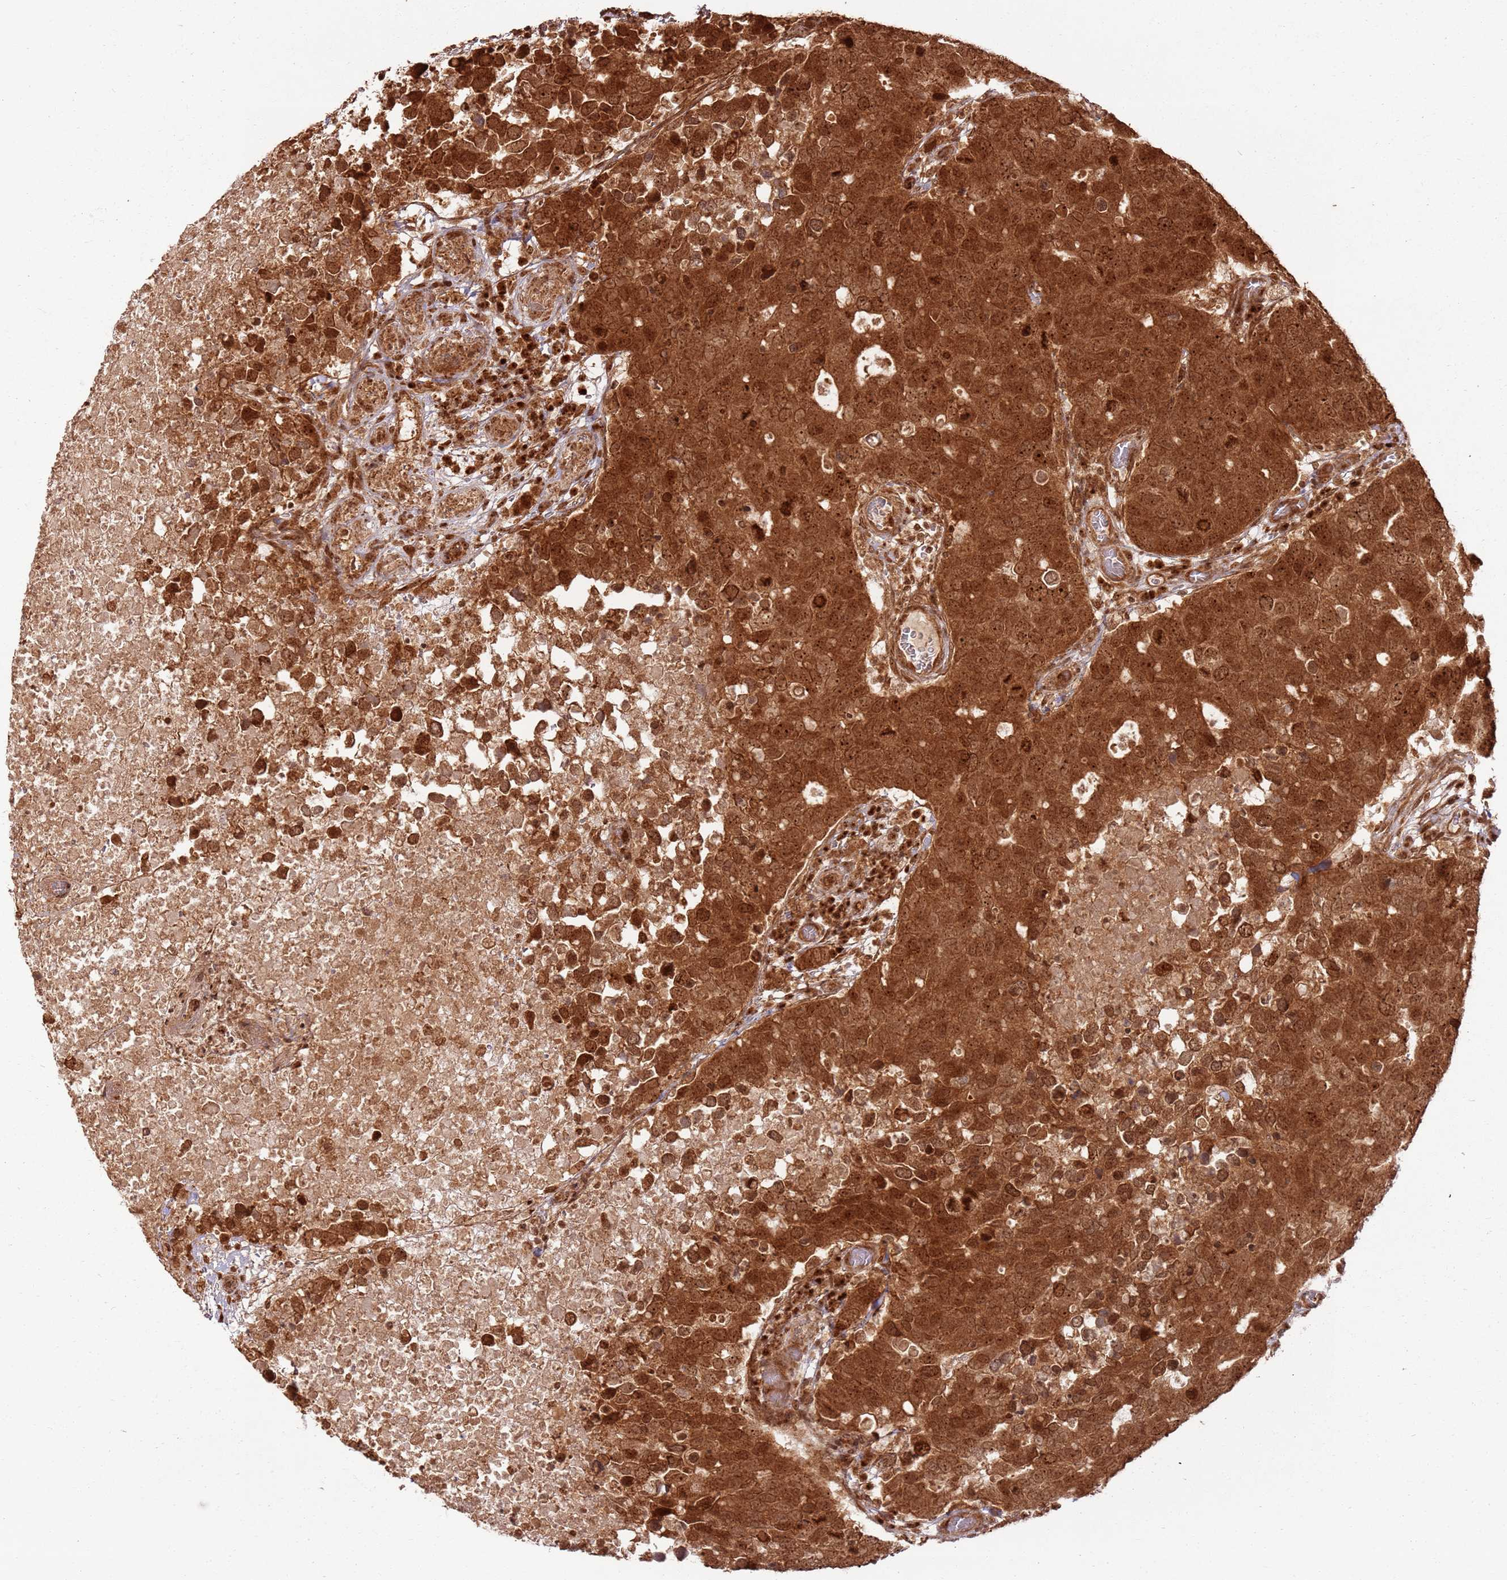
{"staining": {"intensity": "strong", "quantity": ">75%", "location": "cytoplasmic/membranous,nuclear"}, "tissue": "breast cancer", "cell_type": "Tumor cells", "image_type": "cancer", "snomed": [{"axis": "morphology", "description": "Duct carcinoma"}, {"axis": "topography", "description": "Breast"}], "caption": "Strong cytoplasmic/membranous and nuclear protein staining is appreciated in approximately >75% of tumor cells in breast cancer (infiltrating ductal carcinoma).", "gene": "TBC1D13", "patient": {"sex": "female", "age": 83}}